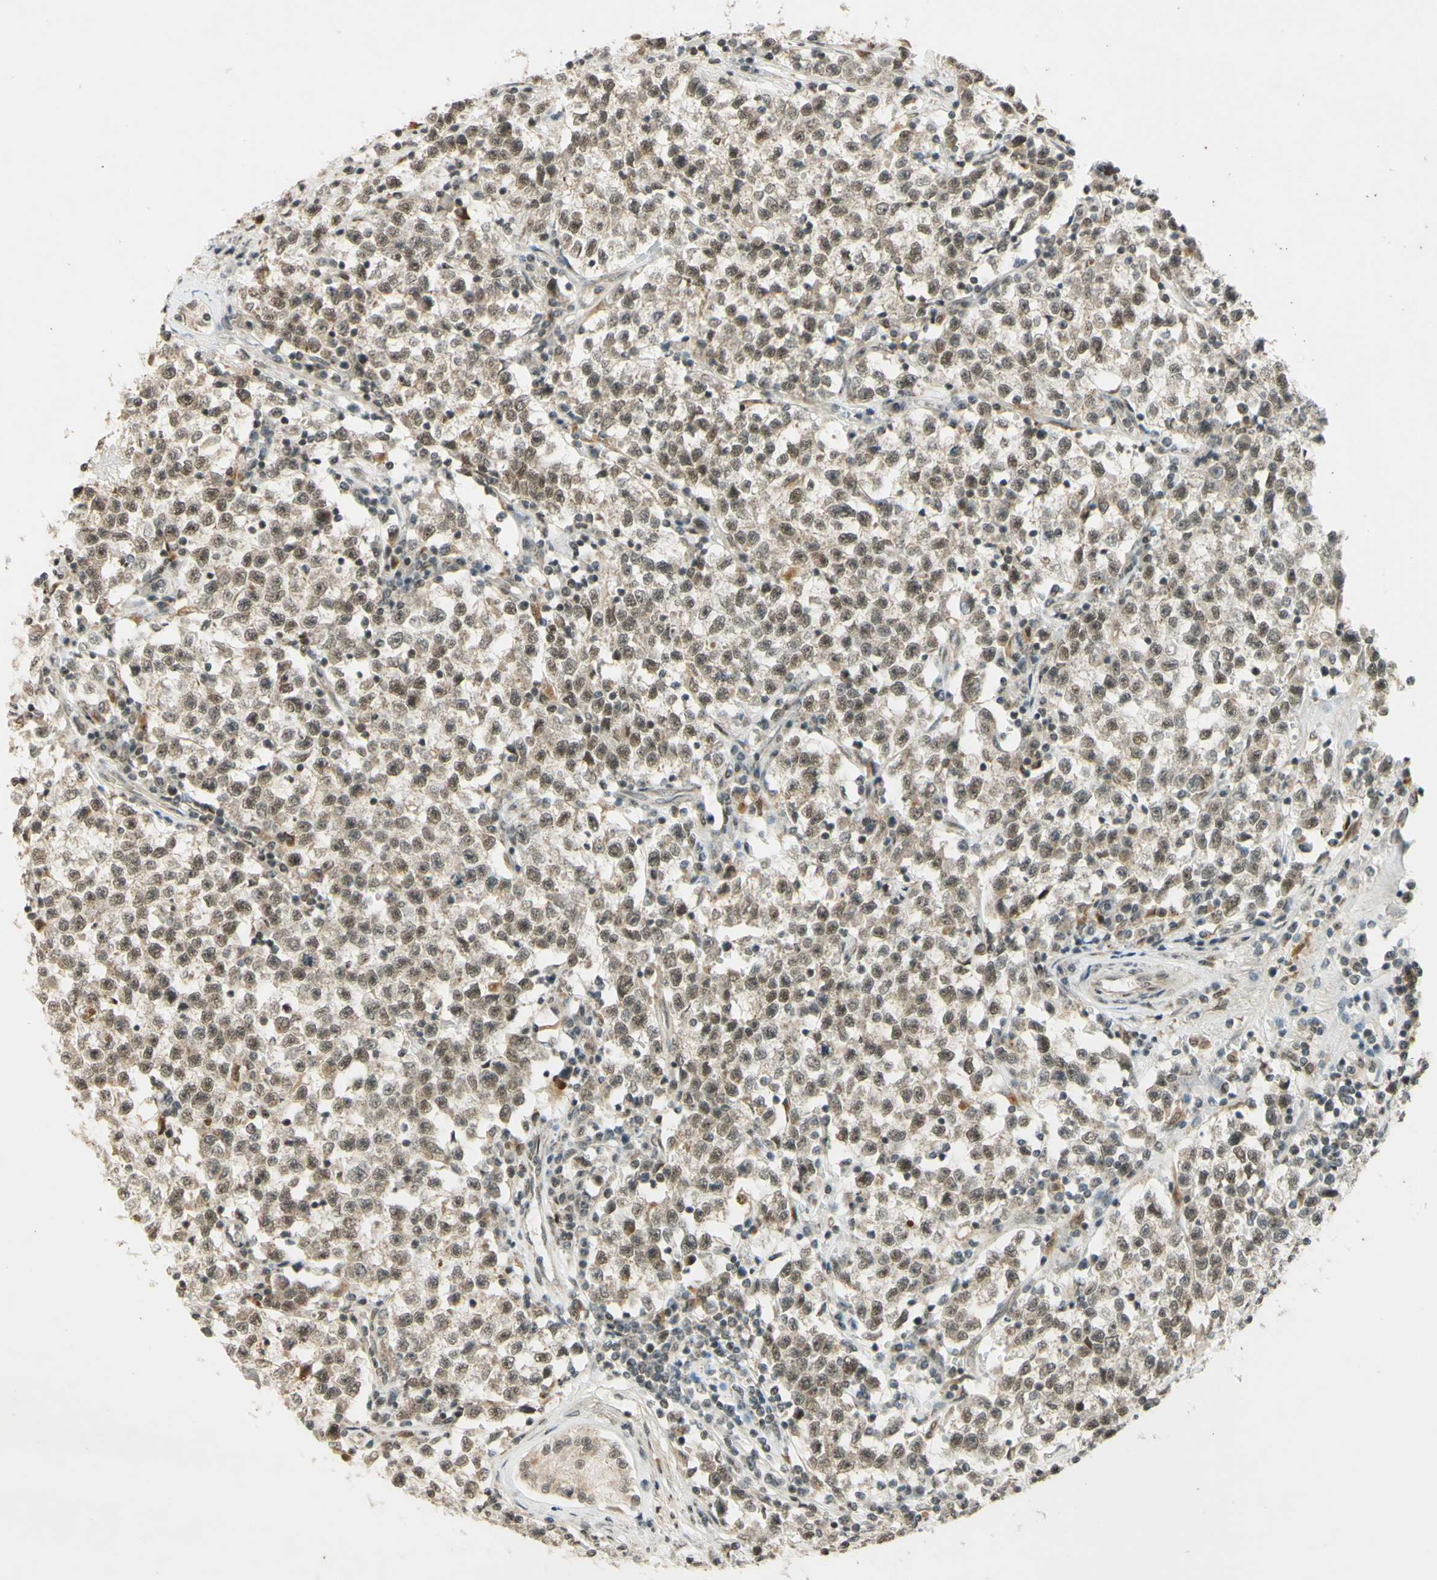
{"staining": {"intensity": "moderate", "quantity": ">75%", "location": "nuclear"}, "tissue": "testis cancer", "cell_type": "Tumor cells", "image_type": "cancer", "snomed": [{"axis": "morphology", "description": "Seminoma, NOS"}, {"axis": "topography", "description": "Testis"}], "caption": "Immunohistochemistry staining of testis cancer (seminoma), which demonstrates medium levels of moderate nuclear positivity in about >75% of tumor cells indicating moderate nuclear protein staining. The staining was performed using DAB (brown) for protein detection and nuclei were counterstained in hematoxylin (blue).", "gene": "SMARCB1", "patient": {"sex": "male", "age": 22}}